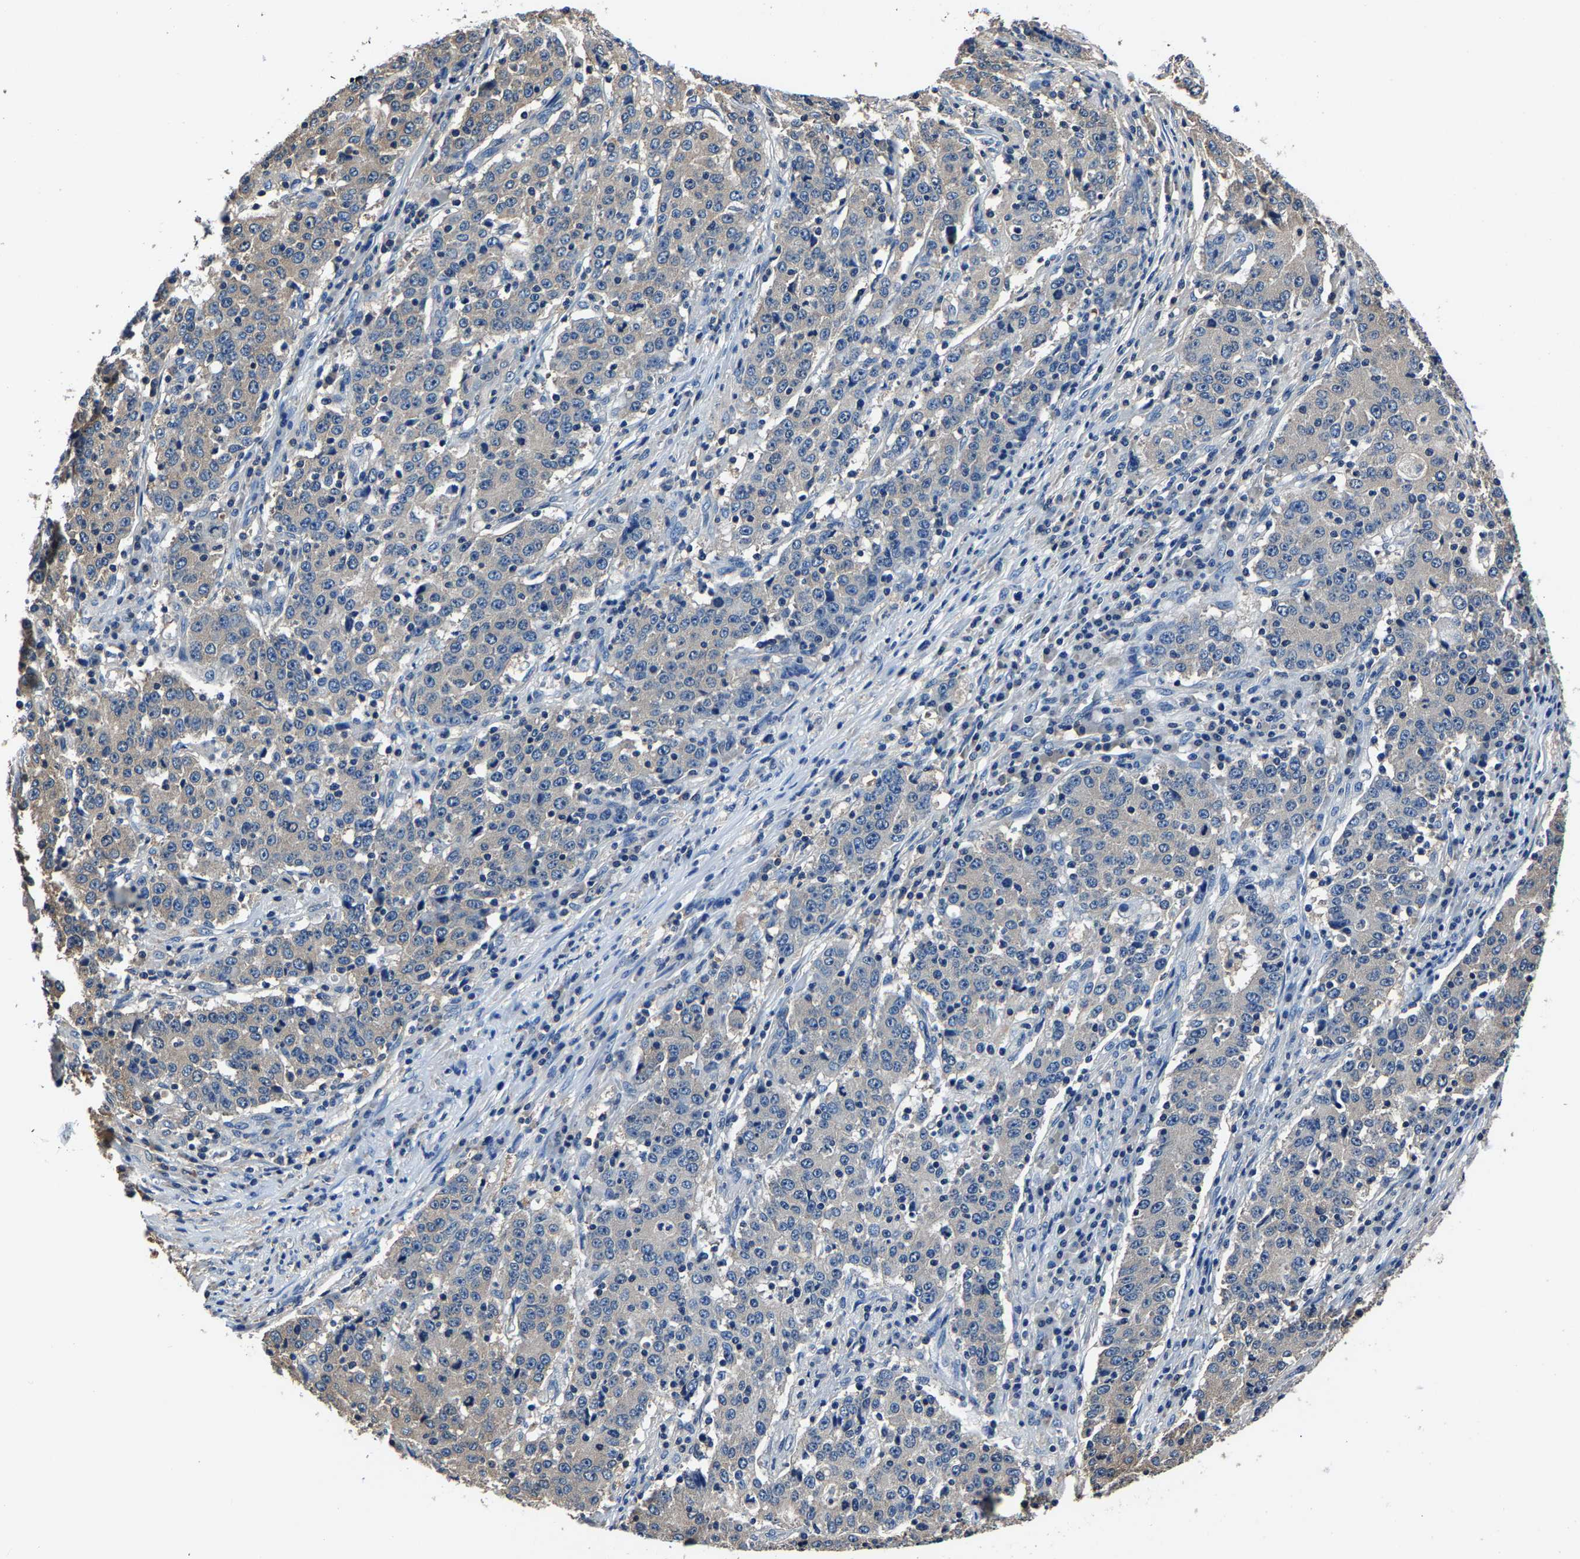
{"staining": {"intensity": "negative", "quantity": "none", "location": "none"}, "tissue": "stomach cancer", "cell_type": "Tumor cells", "image_type": "cancer", "snomed": [{"axis": "morphology", "description": "Adenocarcinoma, NOS"}, {"axis": "topography", "description": "Stomach"}], "caption": "Image shows no significant protein staining in tumor cells of stomach cancer (adenocarcinoma).", "gene": "ALDOB", "patient": {"sex": "male", "age": 59}}